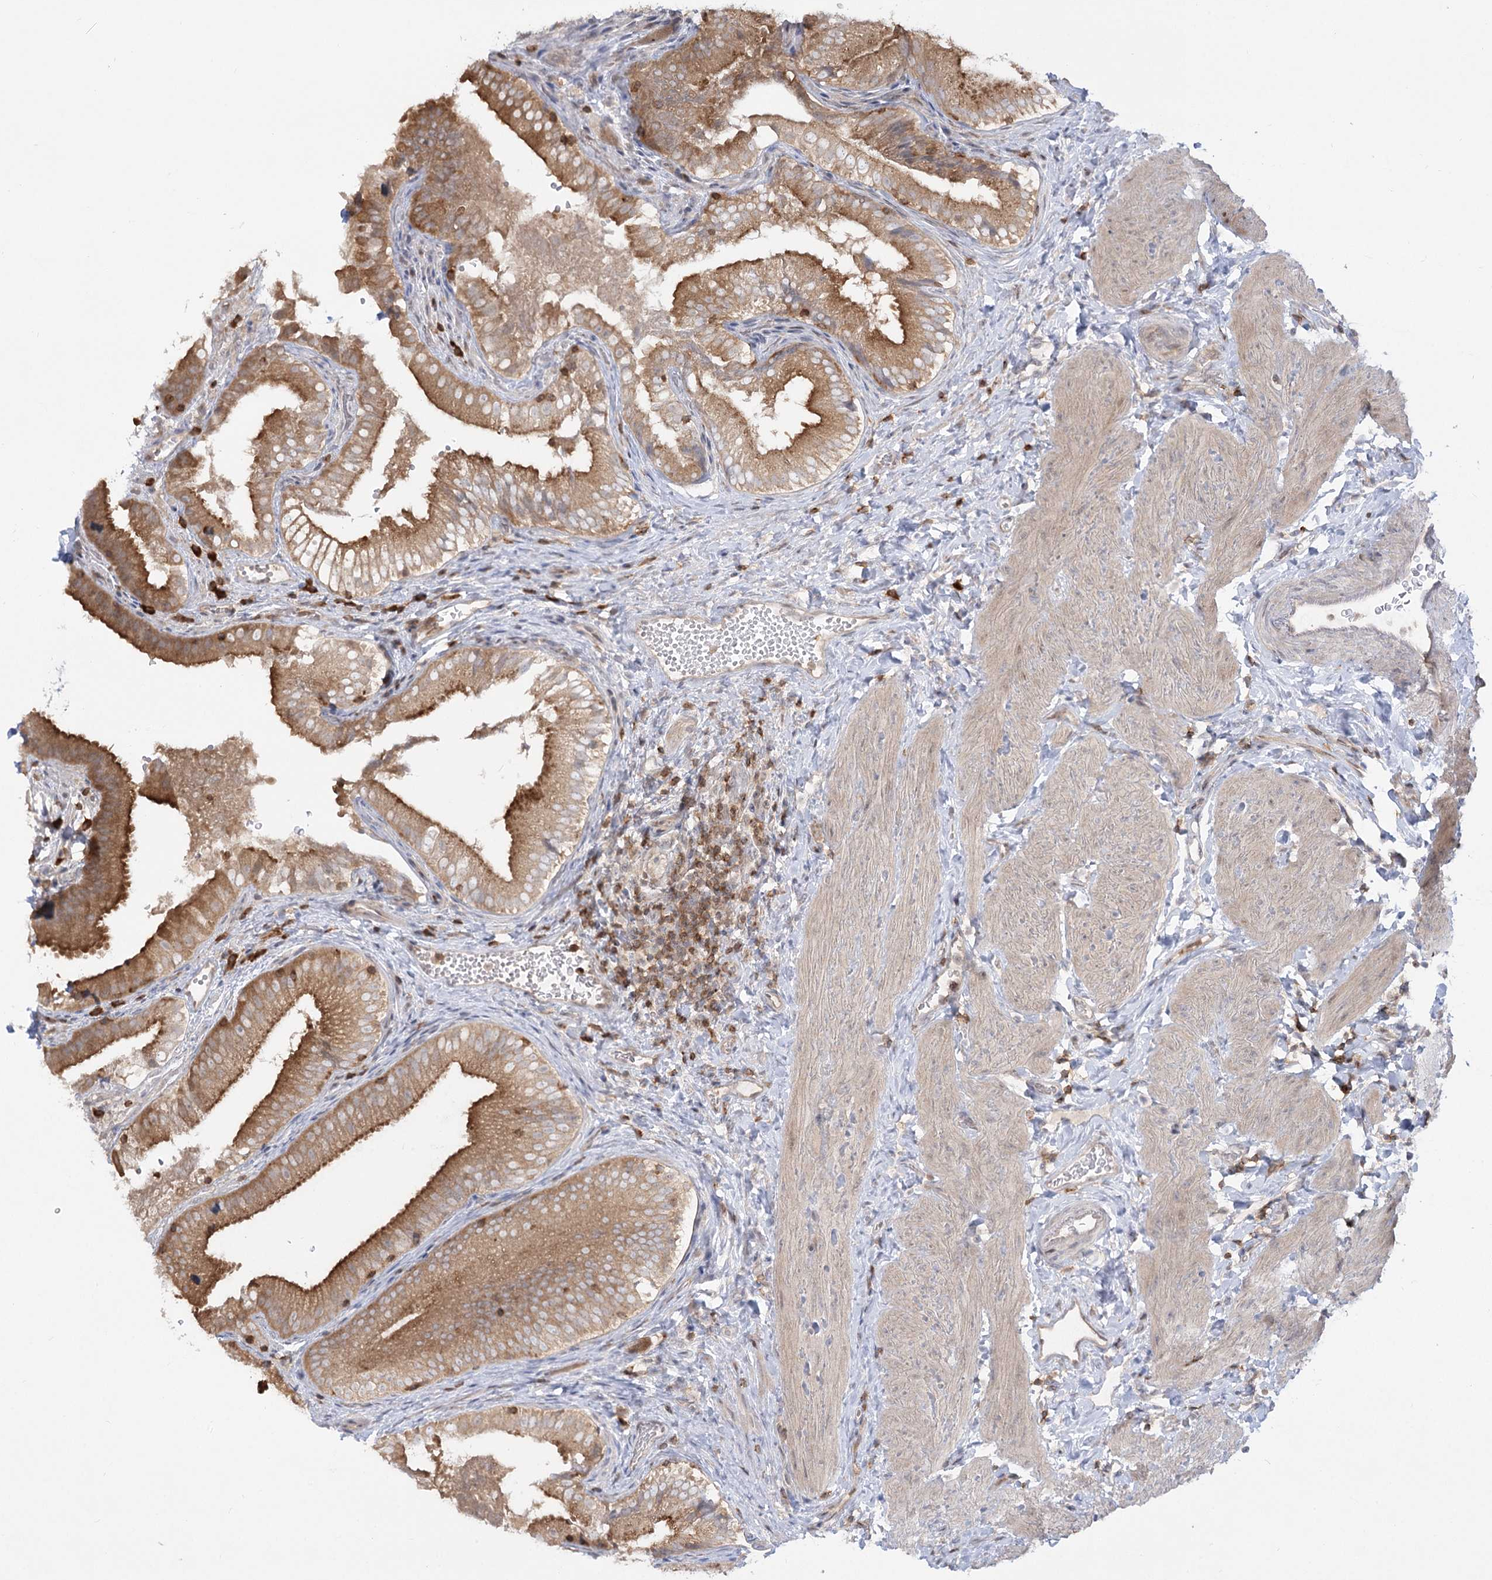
{"staining": {"intensity": "moderate", "quantity": ">75%", "location": "cytoplasmic/membranous"}, "tissue": "gallbladder", "cell_type": "Glandular cells", "image_type": "normal", "snomed": [{"axis": "morphology", "description": "Normal tissue, NOS"}, {"axis": "topography", "description": "Gallbladder"}], "caption": "Glandular cells show moderate cytoplasmic/membranous positivity in about >75% of cells in normal gallbladder. (brown staining indicates protein expression, while blue staining denotes nuclei).", "gene": "SYTL1", "patient": {"sex": "female", "age": 30}}